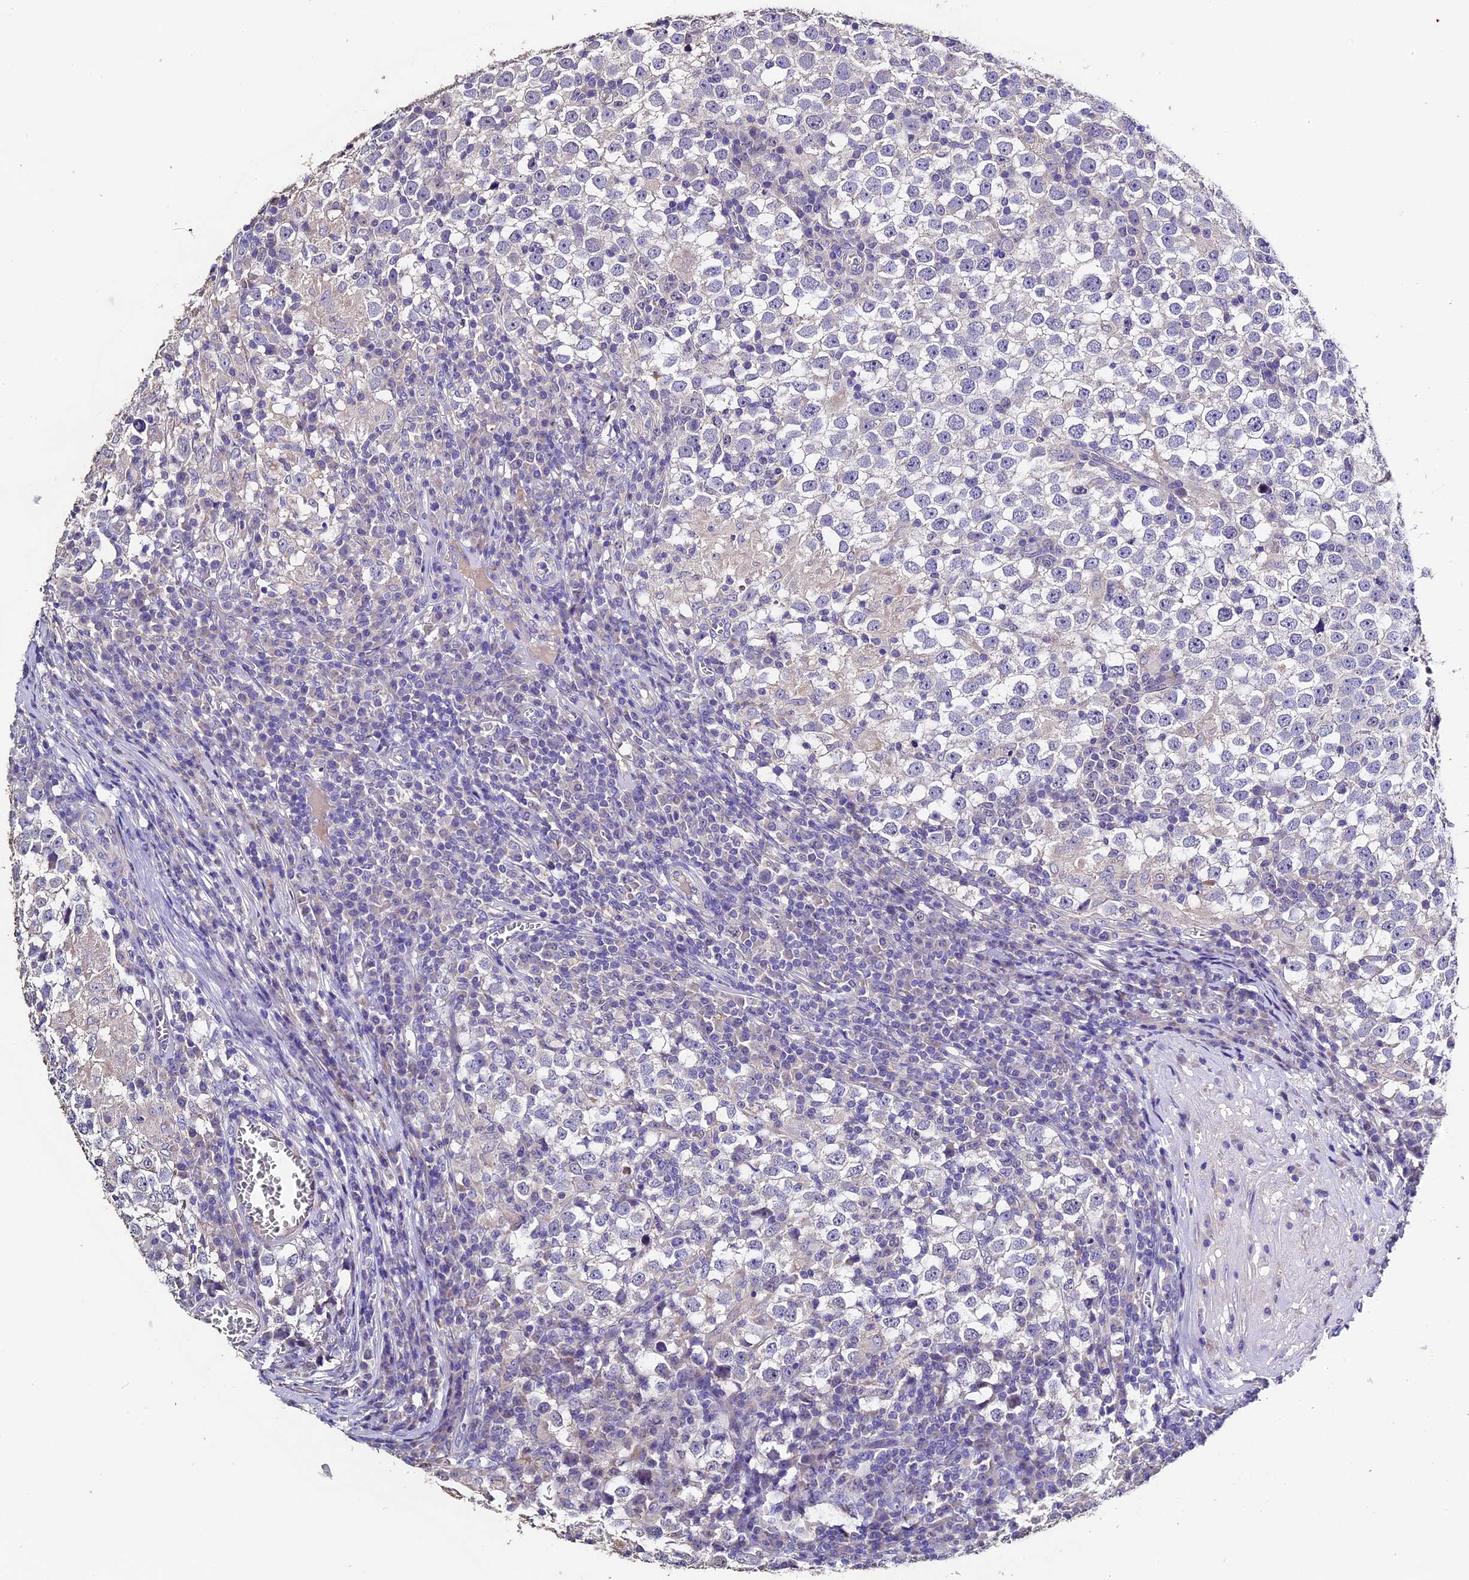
{"staining": {"intensity": "weak", "quantity": "<25%", "location": "cytoplasmic/membranous"}, "tissue": "testis cancer", "cell_type": "Tumor cells", "image_type": "cancer", "snomed": [{"axis": "morphology", "description": "Seminoma, NOS"}, {"axis": "topography", "description": "Testis"}], "caption": "Immunohistochemistry micrograph of human testis seminoma stained for a protein (brown), which demonstrates no staining in tumor cells.", "gene": "FBXW9", "patient": {"sex": "male", "age": 65}}